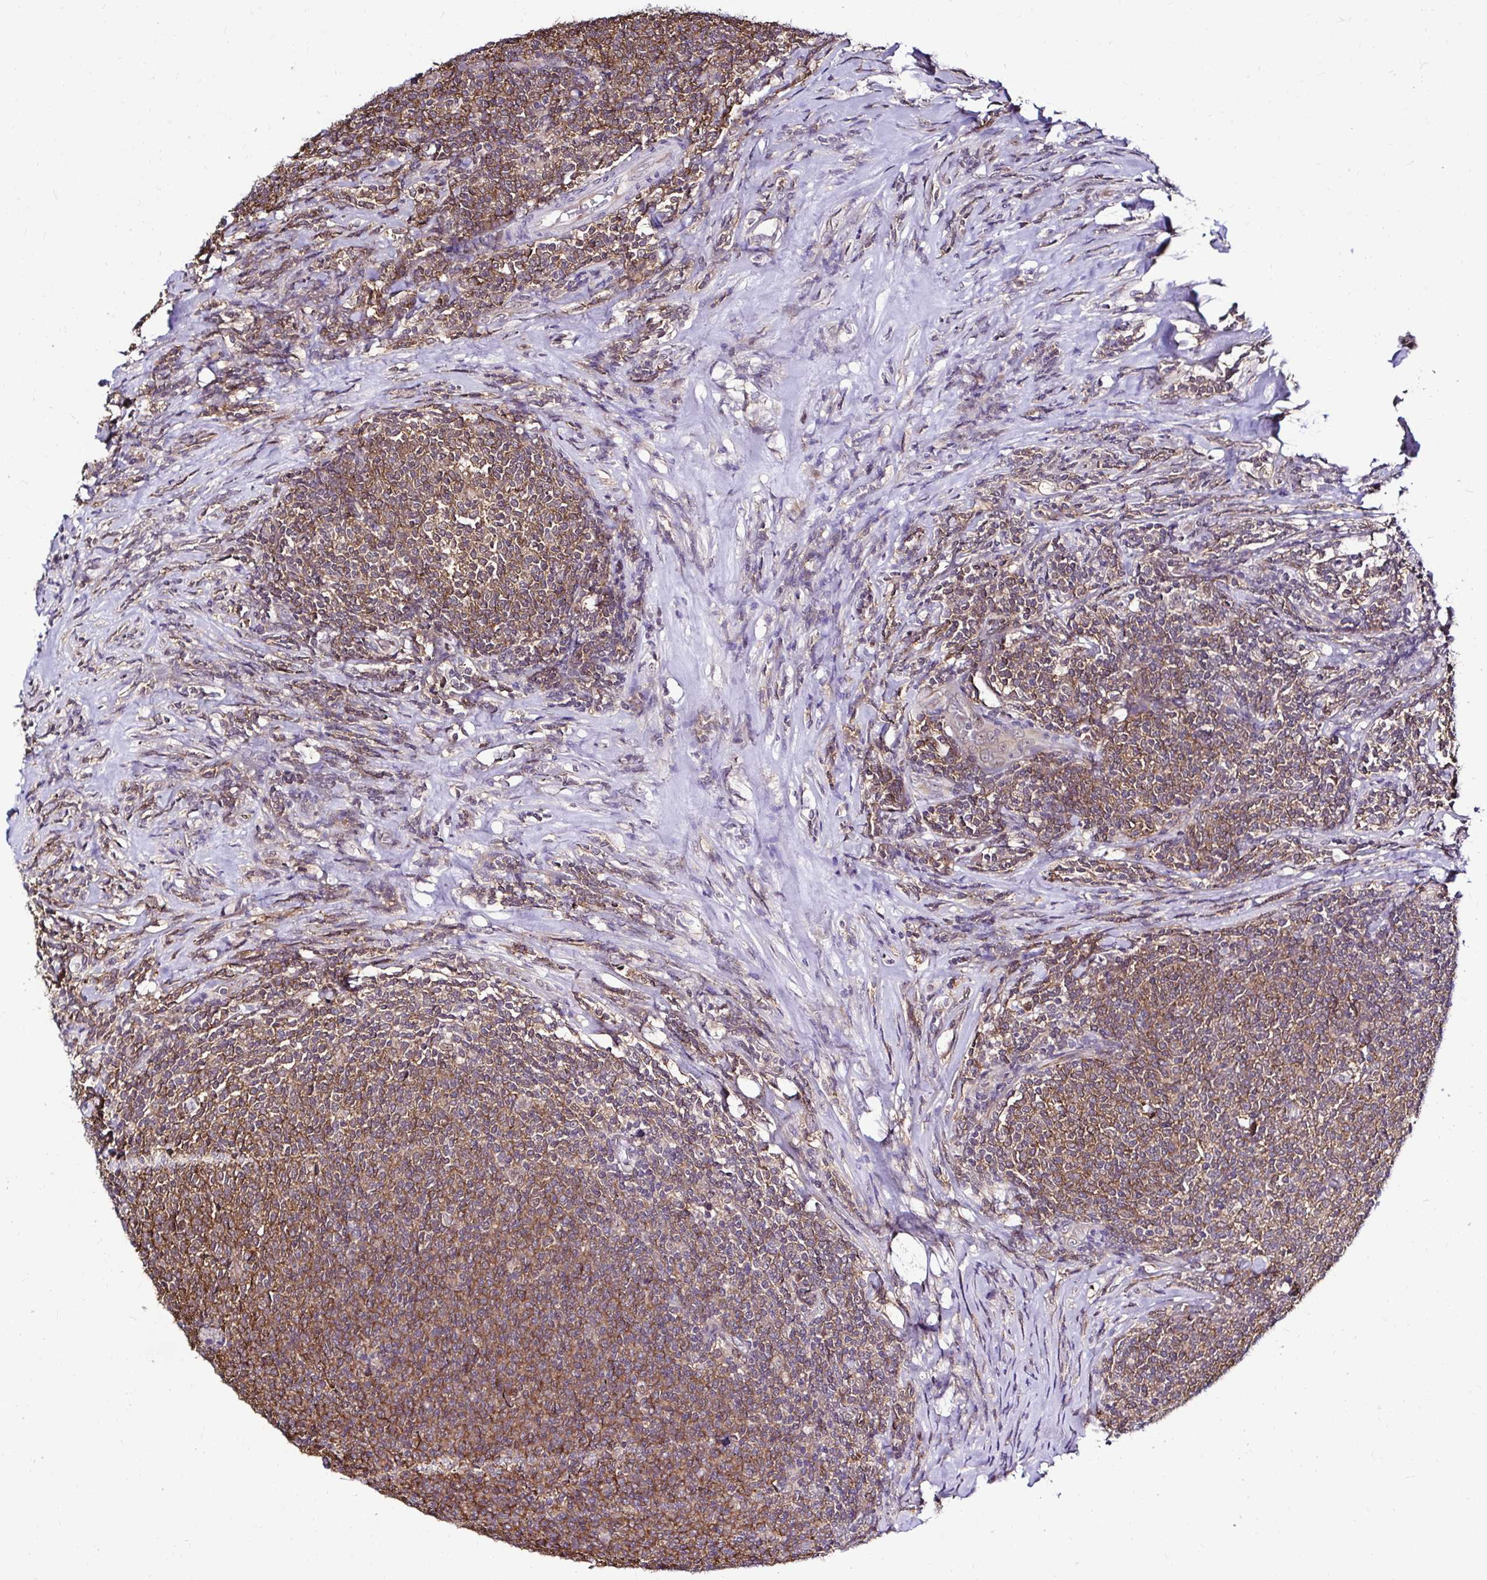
{"staining": {"intensity": "moderate", "quantity": ">75%", "location": "cytoplasmic/membranous"}, "tissue": "lymphoma", "cell_type": "Tumor cells", "image_type": "cancer", "snomed": [{"axis": "morphology", "description": "Malignant lymphoma, non-Hodgkin's type, Low grade"}, {"axis": "topography", "description": "Lymph node"}], "caption": "Protein analysis of lymphoma tissue displays moderate cytoplasmic/membranous positivity in about >75% of tumor cells.", "gene": "PSMD3", "patient": {"sex": "male", "age": 52}}